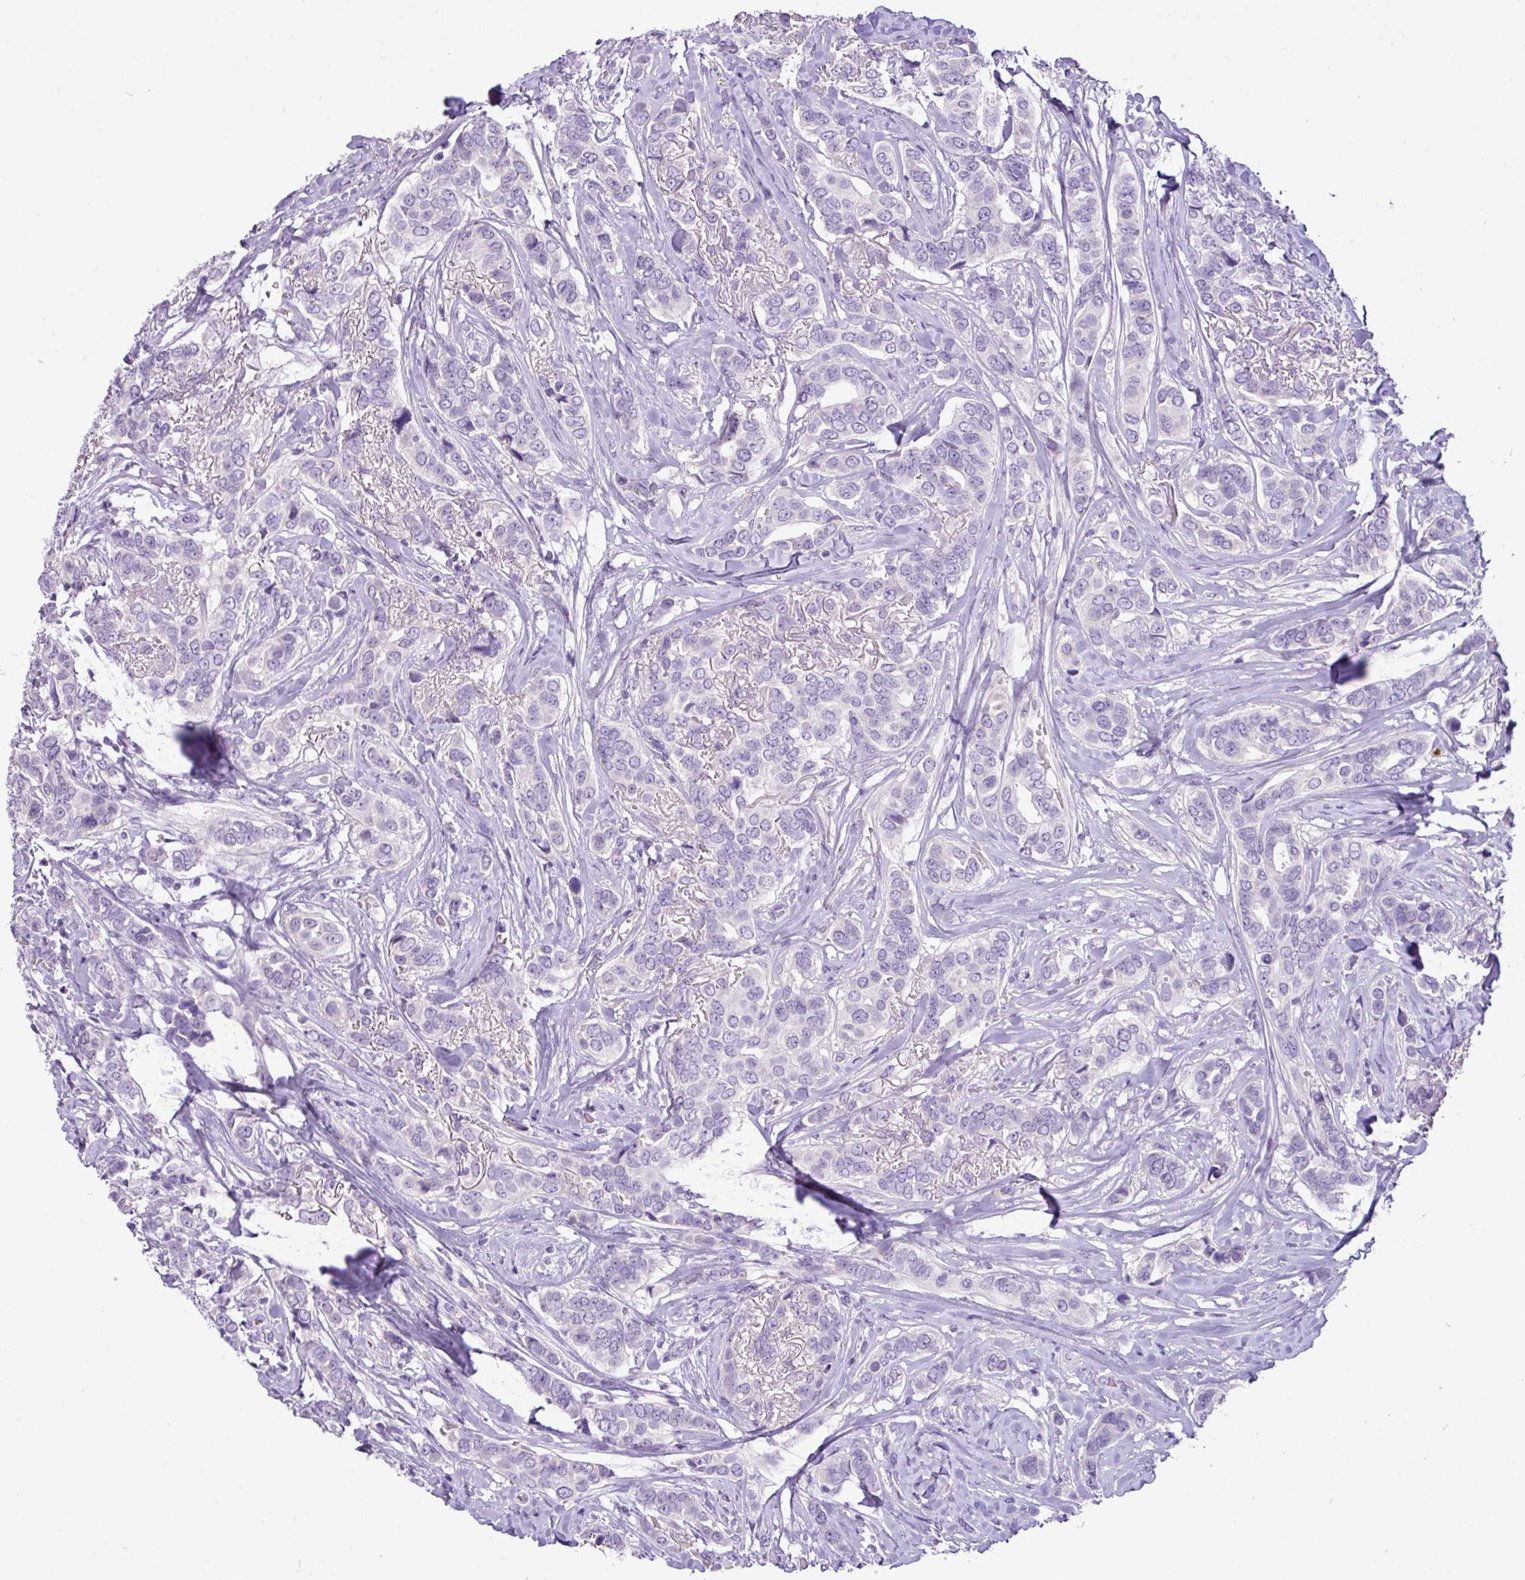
{"staining": {"intensity": "negative", "quantity": "none", "location": "none"}, "tissue": "breast cancer", "cell_type": "Tumor cells", "image_type": "cancer", "snomed": [{"axis": "morphology", "description": "Lobular carcinoma"}, {"axis": "topography", "description": "Breast"}], "caption": "High magnification brightfield microscopy of breast lobular carcinoma stained with DAB (3,3'-diaminobenzidine) (brown) and counterstained with hematoxylin (blue): tumor cells show no significant positivity.", "gene": "ZSCAN5A", "patient": {"sex": "female", "age": 51}}